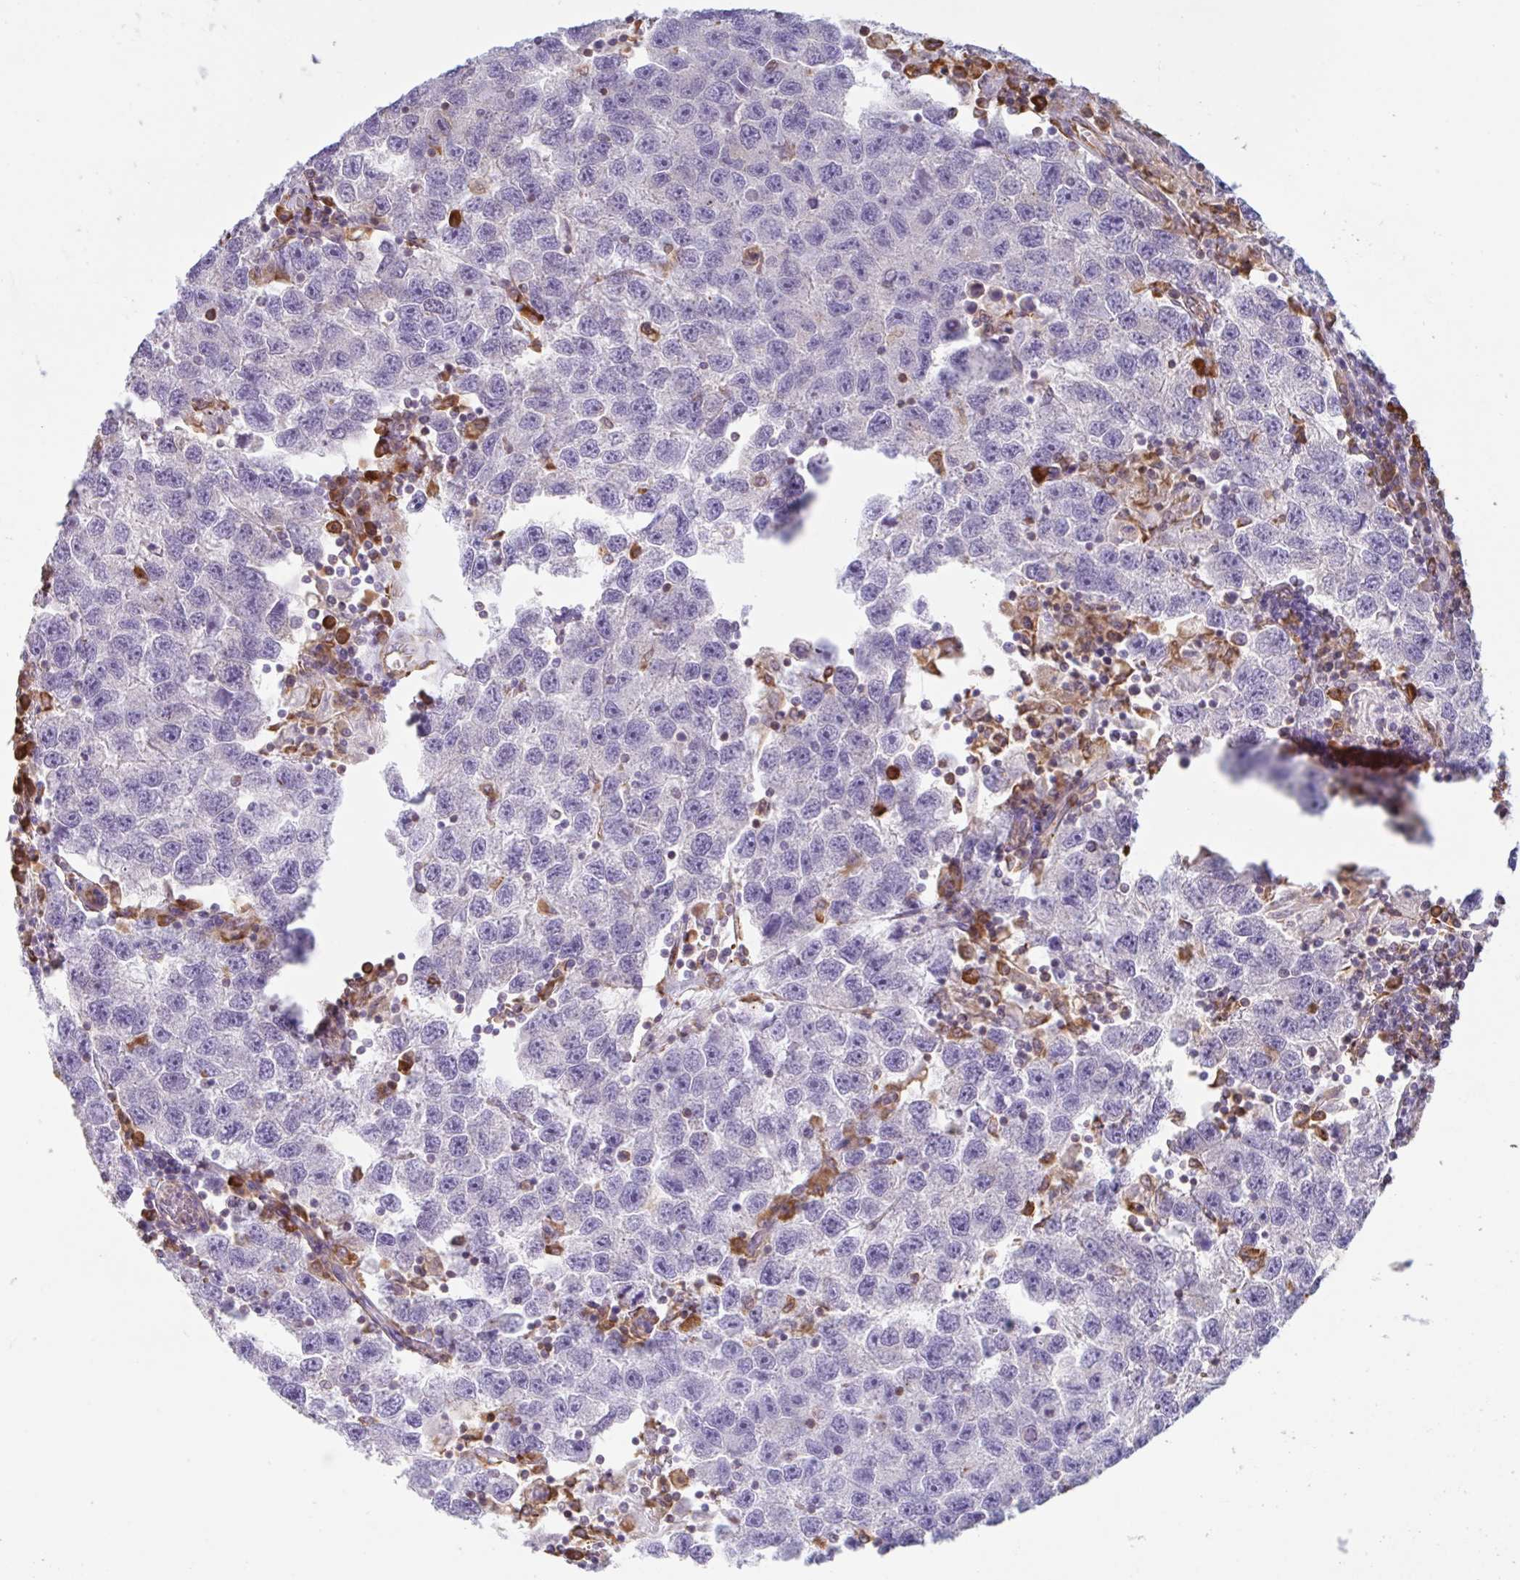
{"staining": {"intensity": "negative", "quantity": "none", "location": "none"}, "tissue": "testis cancer", "cell_type": "Tumor cells", "image_type": "cancer", "snomed": [{"axis": "morphology", "description": "Seminoma, NOS"}, {"axis": "topography", "description": "Testis"}], "caption": "Tumor cells show no significant expression in testis seminoma.", "gene": "DOK4", "patient": {"sex": "male", "age": 26}}